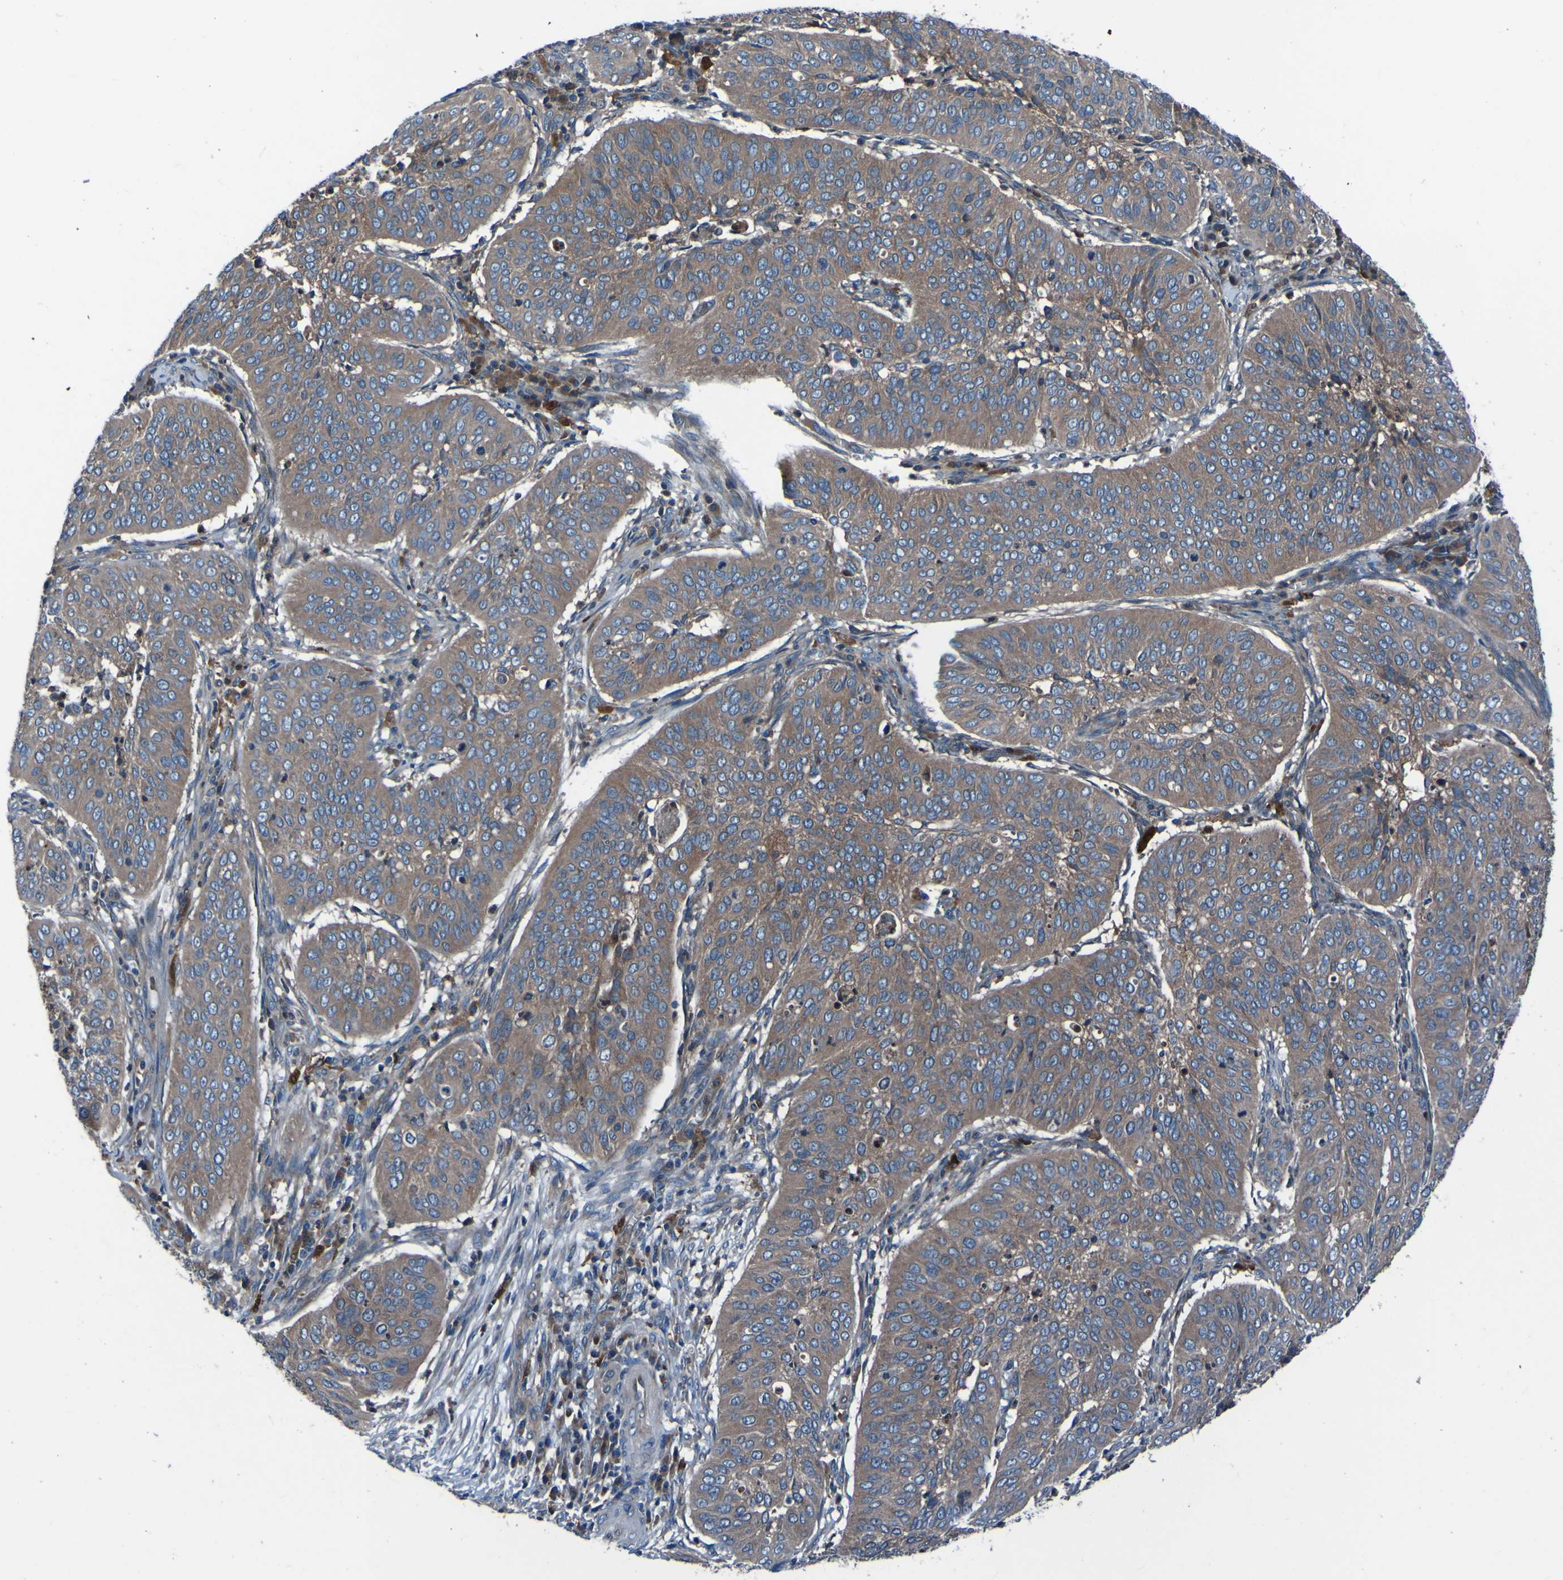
{"staining": {"intensity": "moderate", "quantity": ">75%", "location": "cytoplasmic/membranous"}, "tissue": "cervical cancer", "cell_type": "Tumor cells", "image_type": "cancer", "snomed": [{"axis": "morphology", "description": "Normal tissue, NOS"}, {"axis": "morphology", "description": "Squamous cell carcinoma, NOS"}, {"axis": "topography", "description": "Cervix"}], "caption": "Cervical cancer stained with a protein marker exhibits moderate staining in tumor cells.", "gene": "RAB5B", "patient": {"sex": "female", "age": 39}}